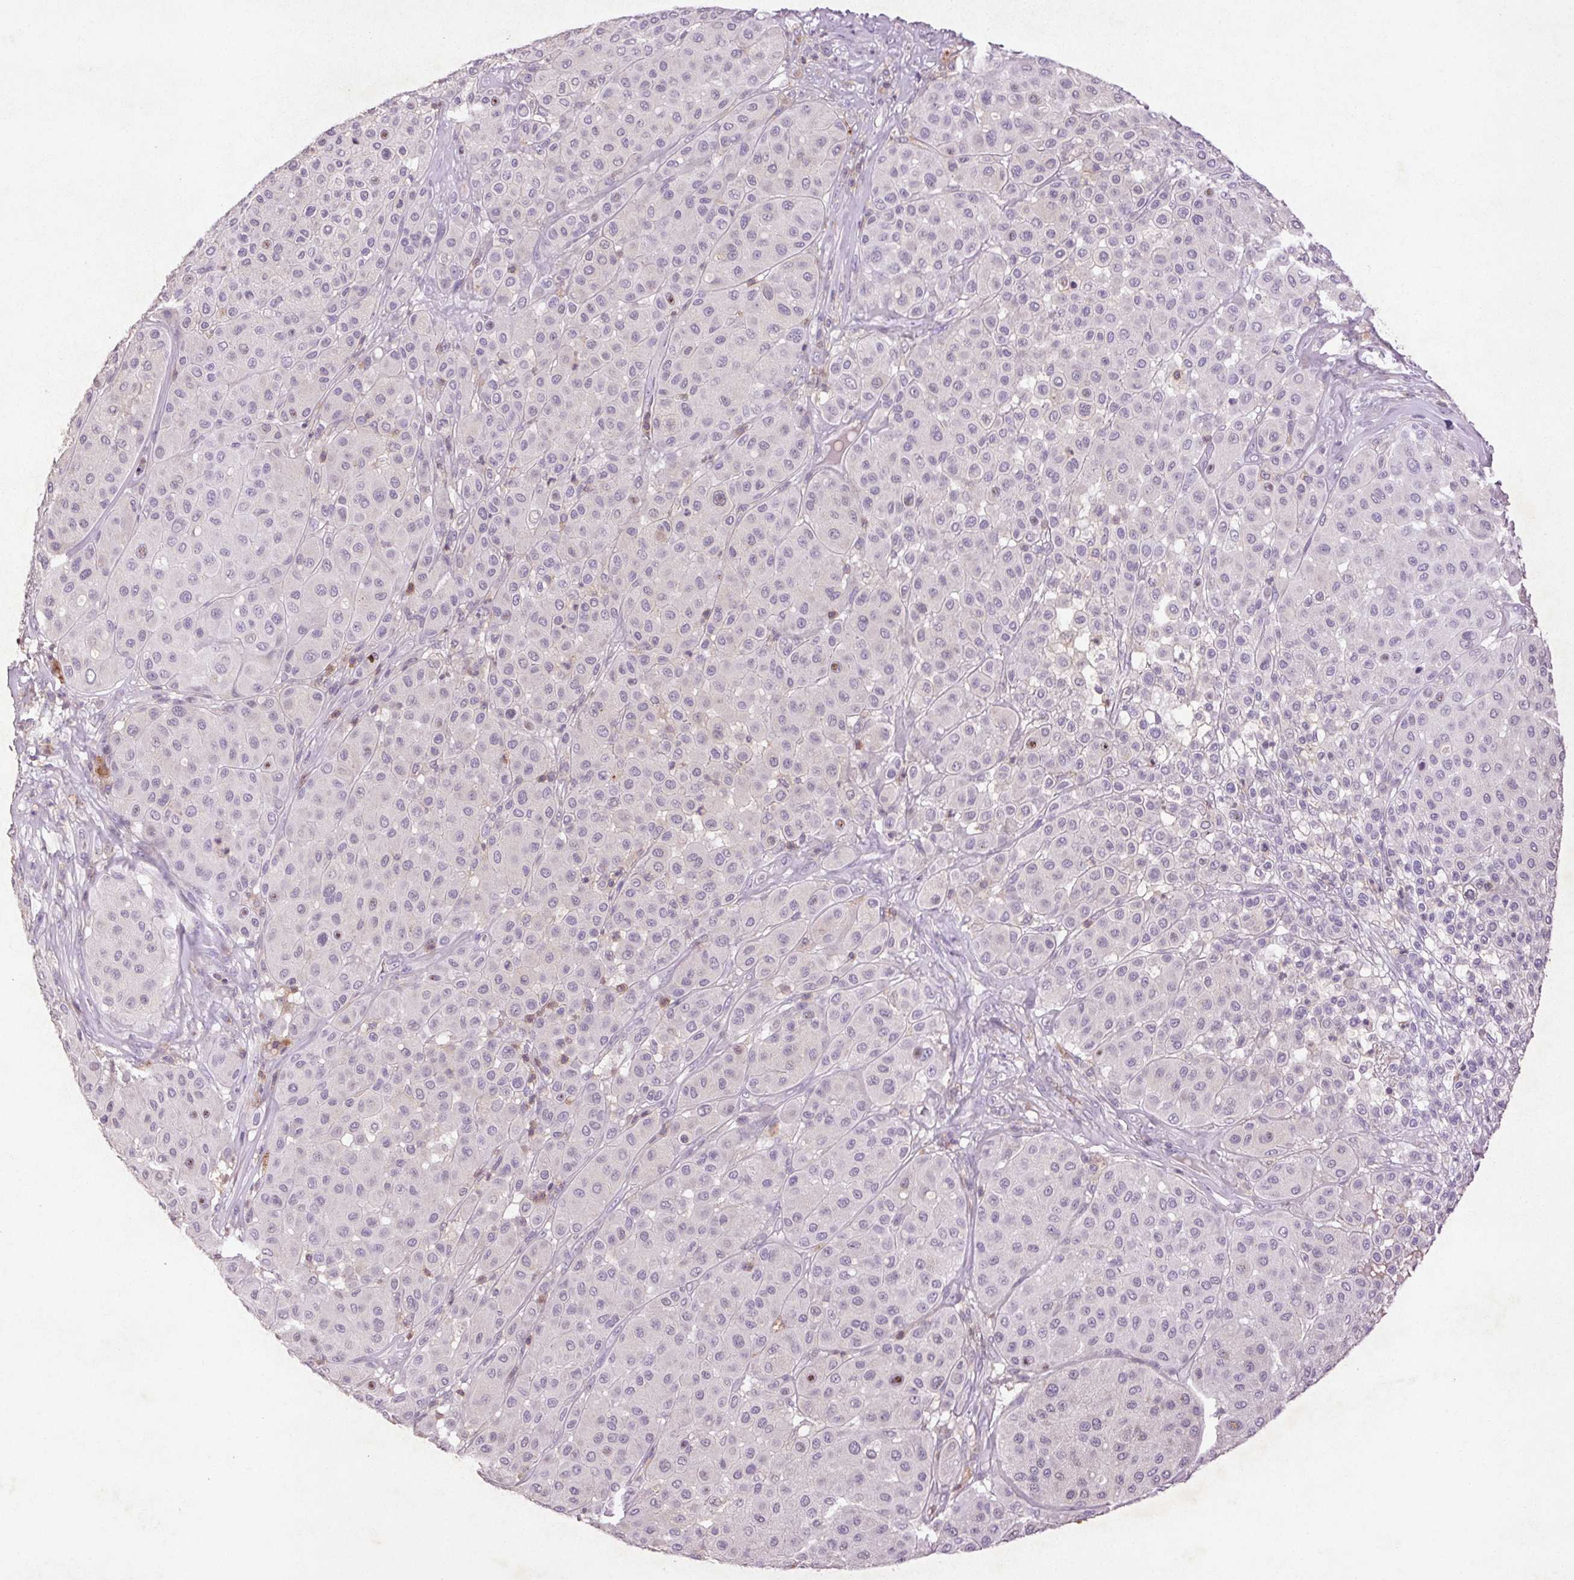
{"staining": {"intensity": "negative", "quantity": "none", "location": "none"}, "tissue": "melanoma", "cell_type": "Tumor cells", "image_type": "cancer", "snomed": [{"axis": "morphology", "description": "Malignant melanoma, Metastatic site"}, {"axis": "topography", "description": "Smooth muscle"}], "caption": "Immunohistochemistry photomicrograph of malignant melanoma (metastatic site) stained for a protein (brown), which demonstrates no staining in tumor cells.", "gene": "FNDC7", "patient": {"sex": "male", "age": 41}}